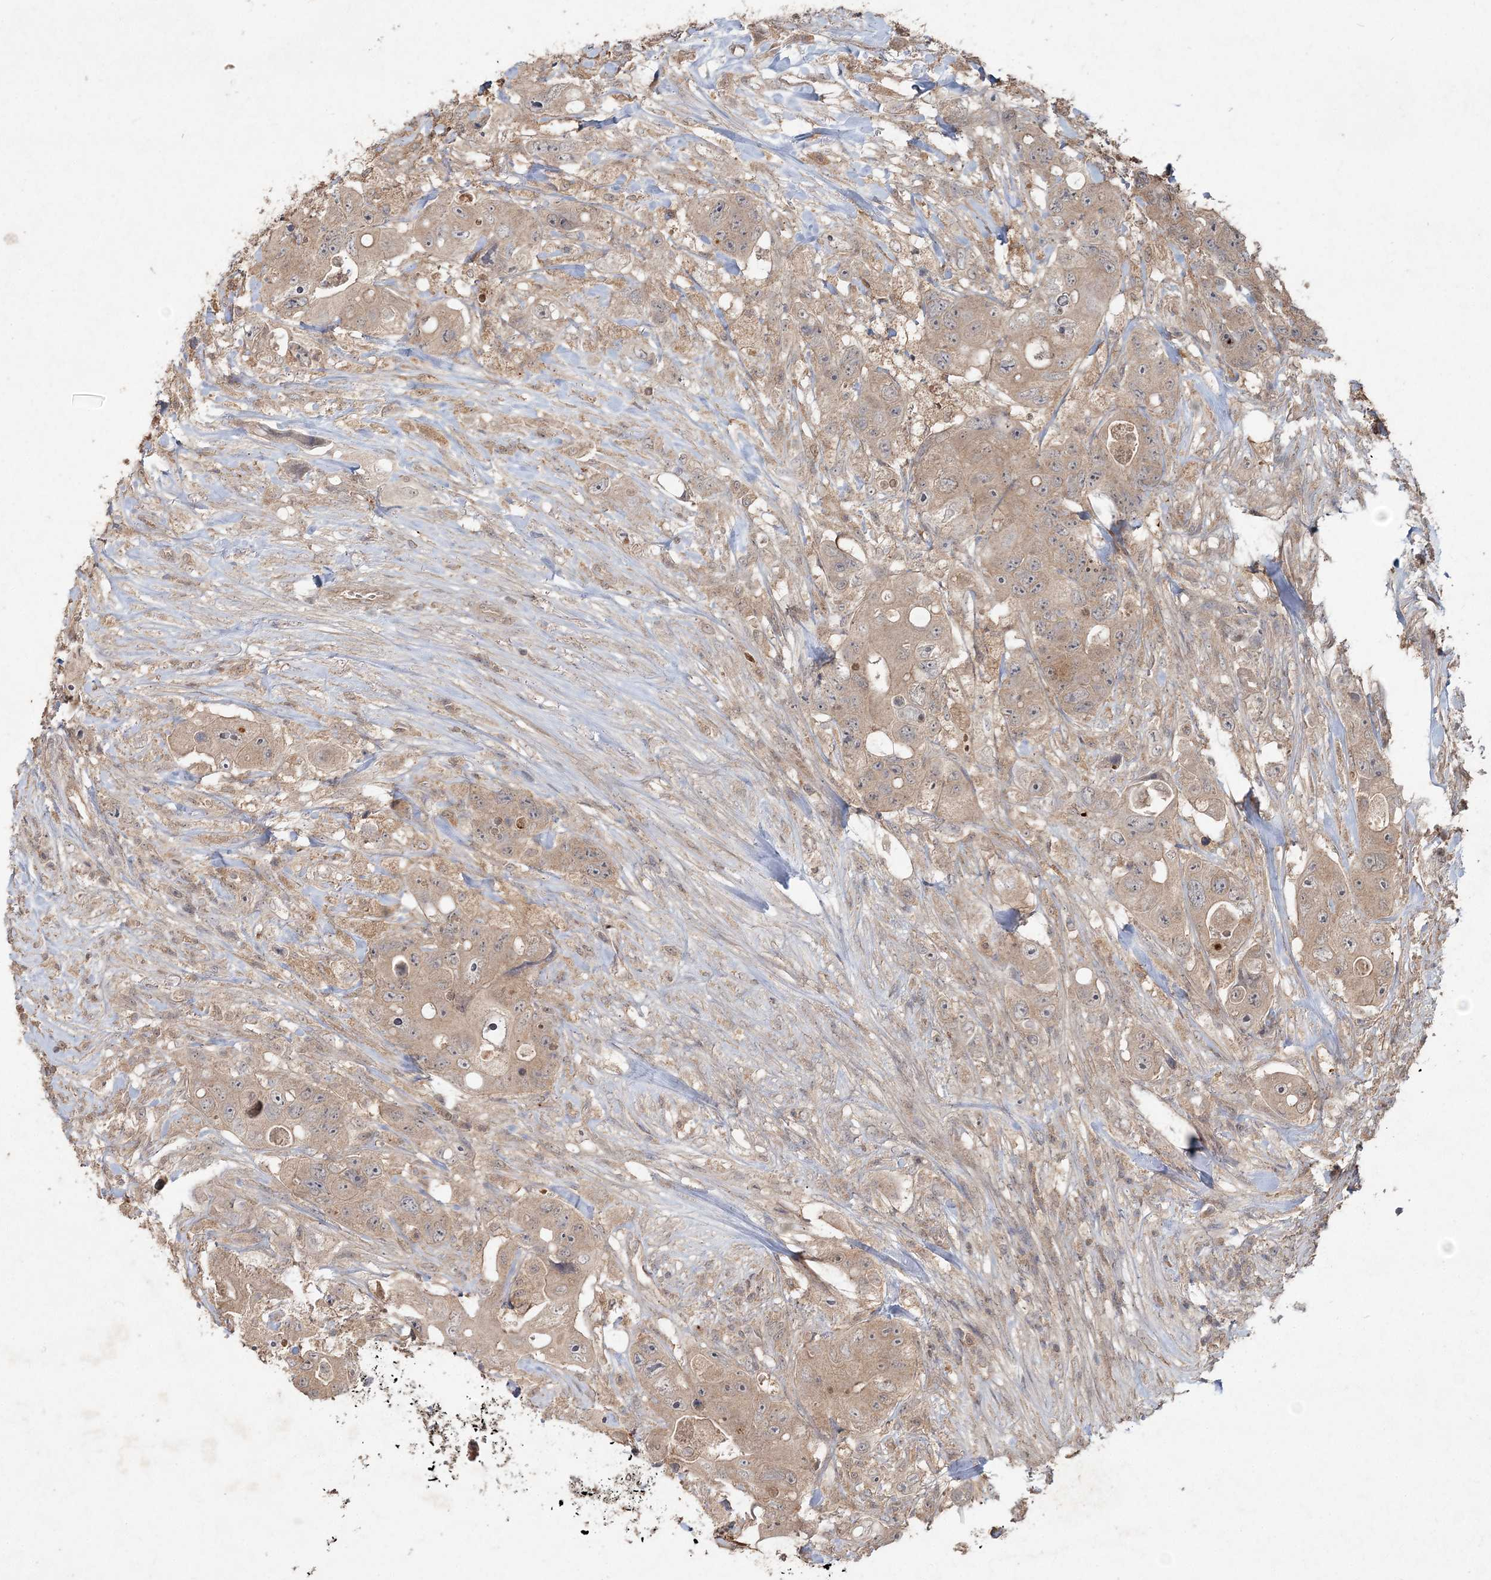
{"staining": {"intensity": "weak", "quantity": ">75%", "location": "cytoplasmic/membranous"}, "tissue": "colorectal cancer", "cell_type": "Tumor cells", "image_type": "cancer", "snomed": [{"axis": "morphology", "description": "Adenocarcinoma, NOS"}, {"axis": "topography", "description": "Colon"}], "caption": "IHC photomicrograph of colorectal adenocarcinoma stained for a protein (brown), which demonstrates low levels of weak cytoplasmic/membranous expression in about >75% of tumor cells.", "gene": "SPRY1", "patient": {"sex": "female", "age": 46}}